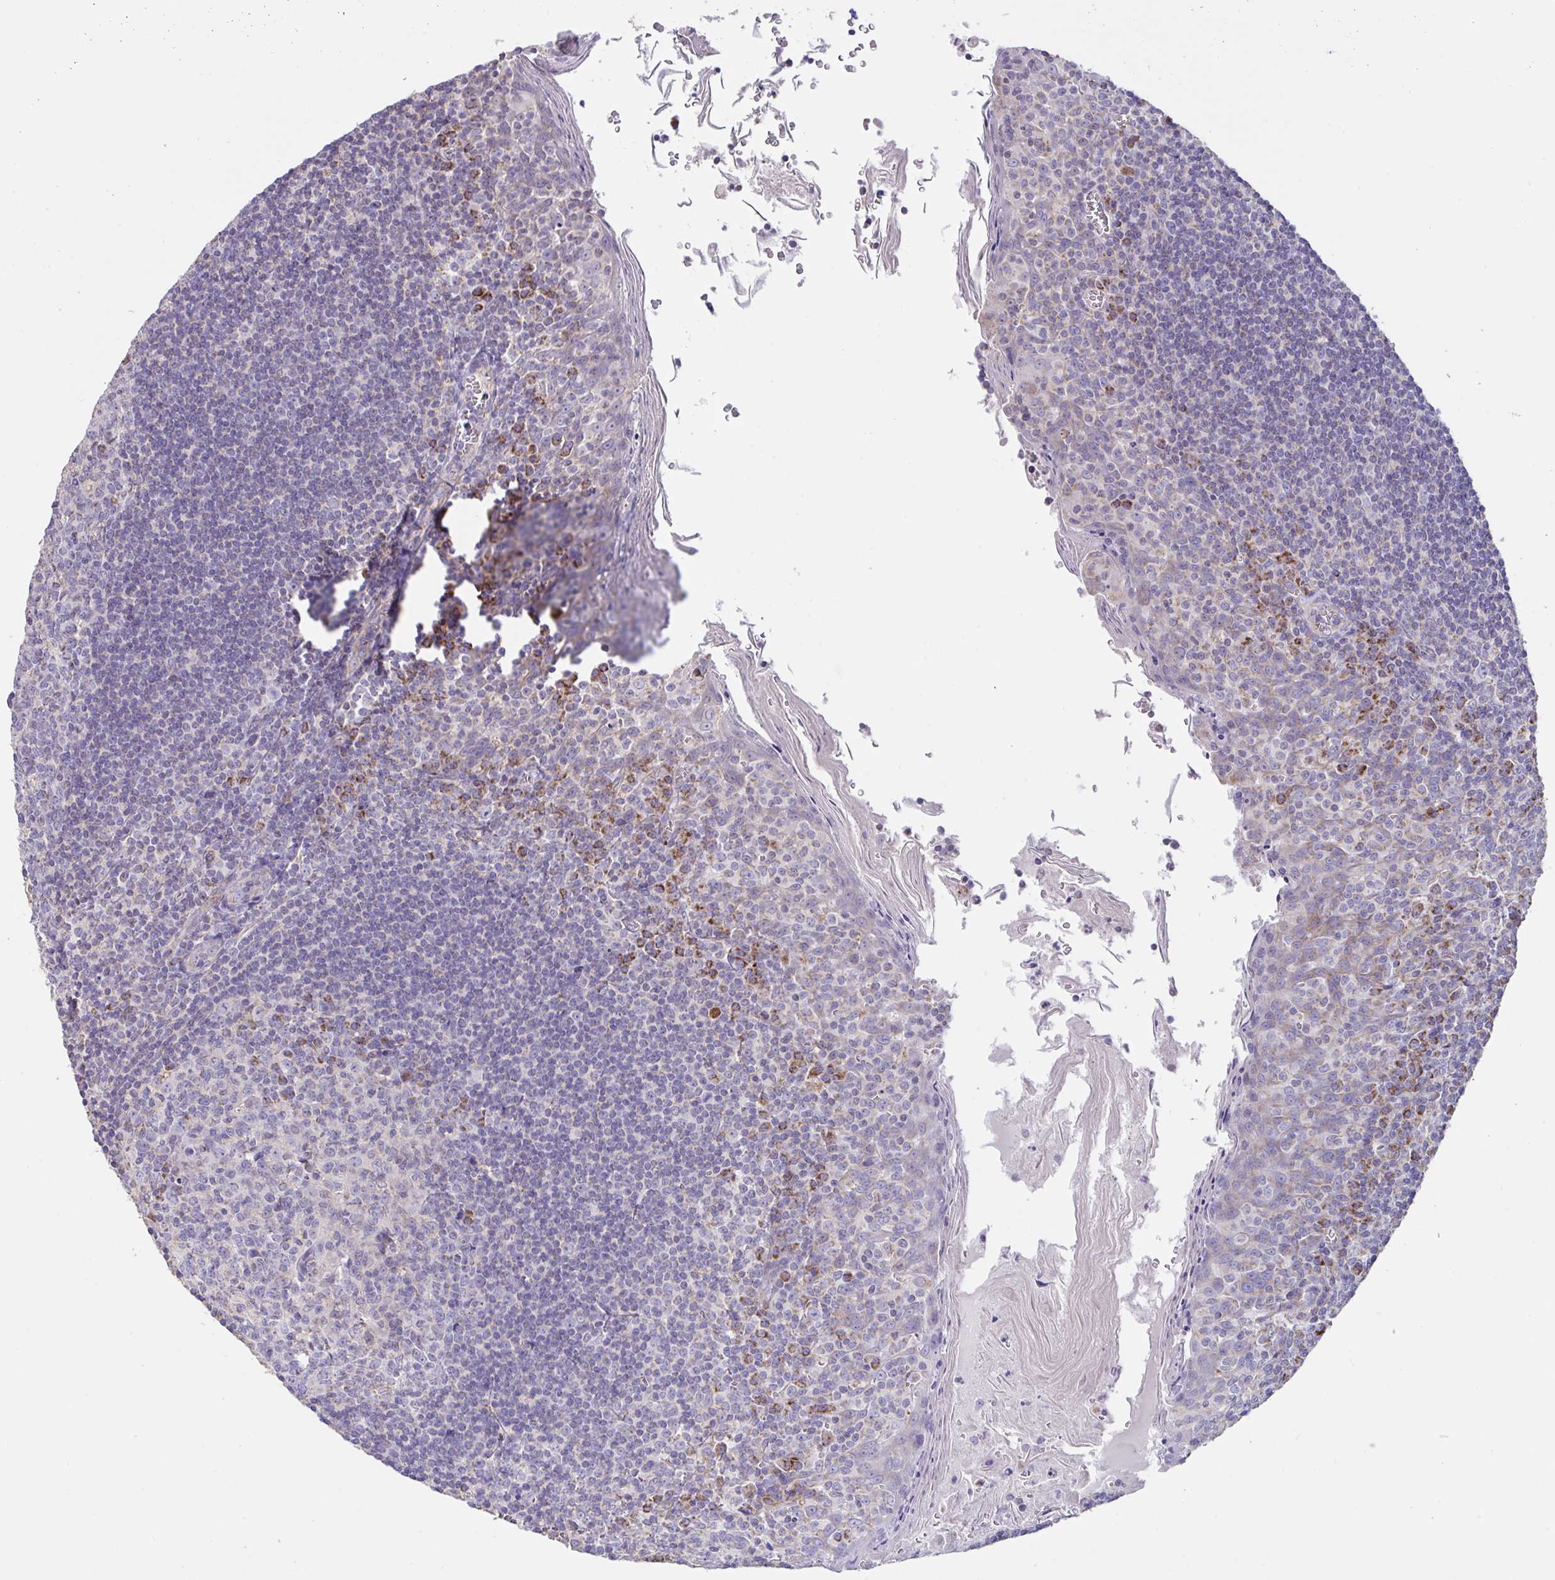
{"staining": {"intensity": "negative", "quantity": "none", "location": "none"}, "tissue": "tonsil", "cell_type": "Germinal center cells", "image_type": "normal", "snomed": [{"axis": "morphology", "description": "Normal tissue, NOS"}, {"axis": "topography", "description": "Tonsil"}], "caption": "An immunohistochemistry (IHC) image of unremarkable tonsil is shown. There is no staining in germinal center cells of tonsil. (IHC, brightfield microscopy, high magnification).", "gene": "DOK7", "patient": {"sex": "male", "age": 27}}